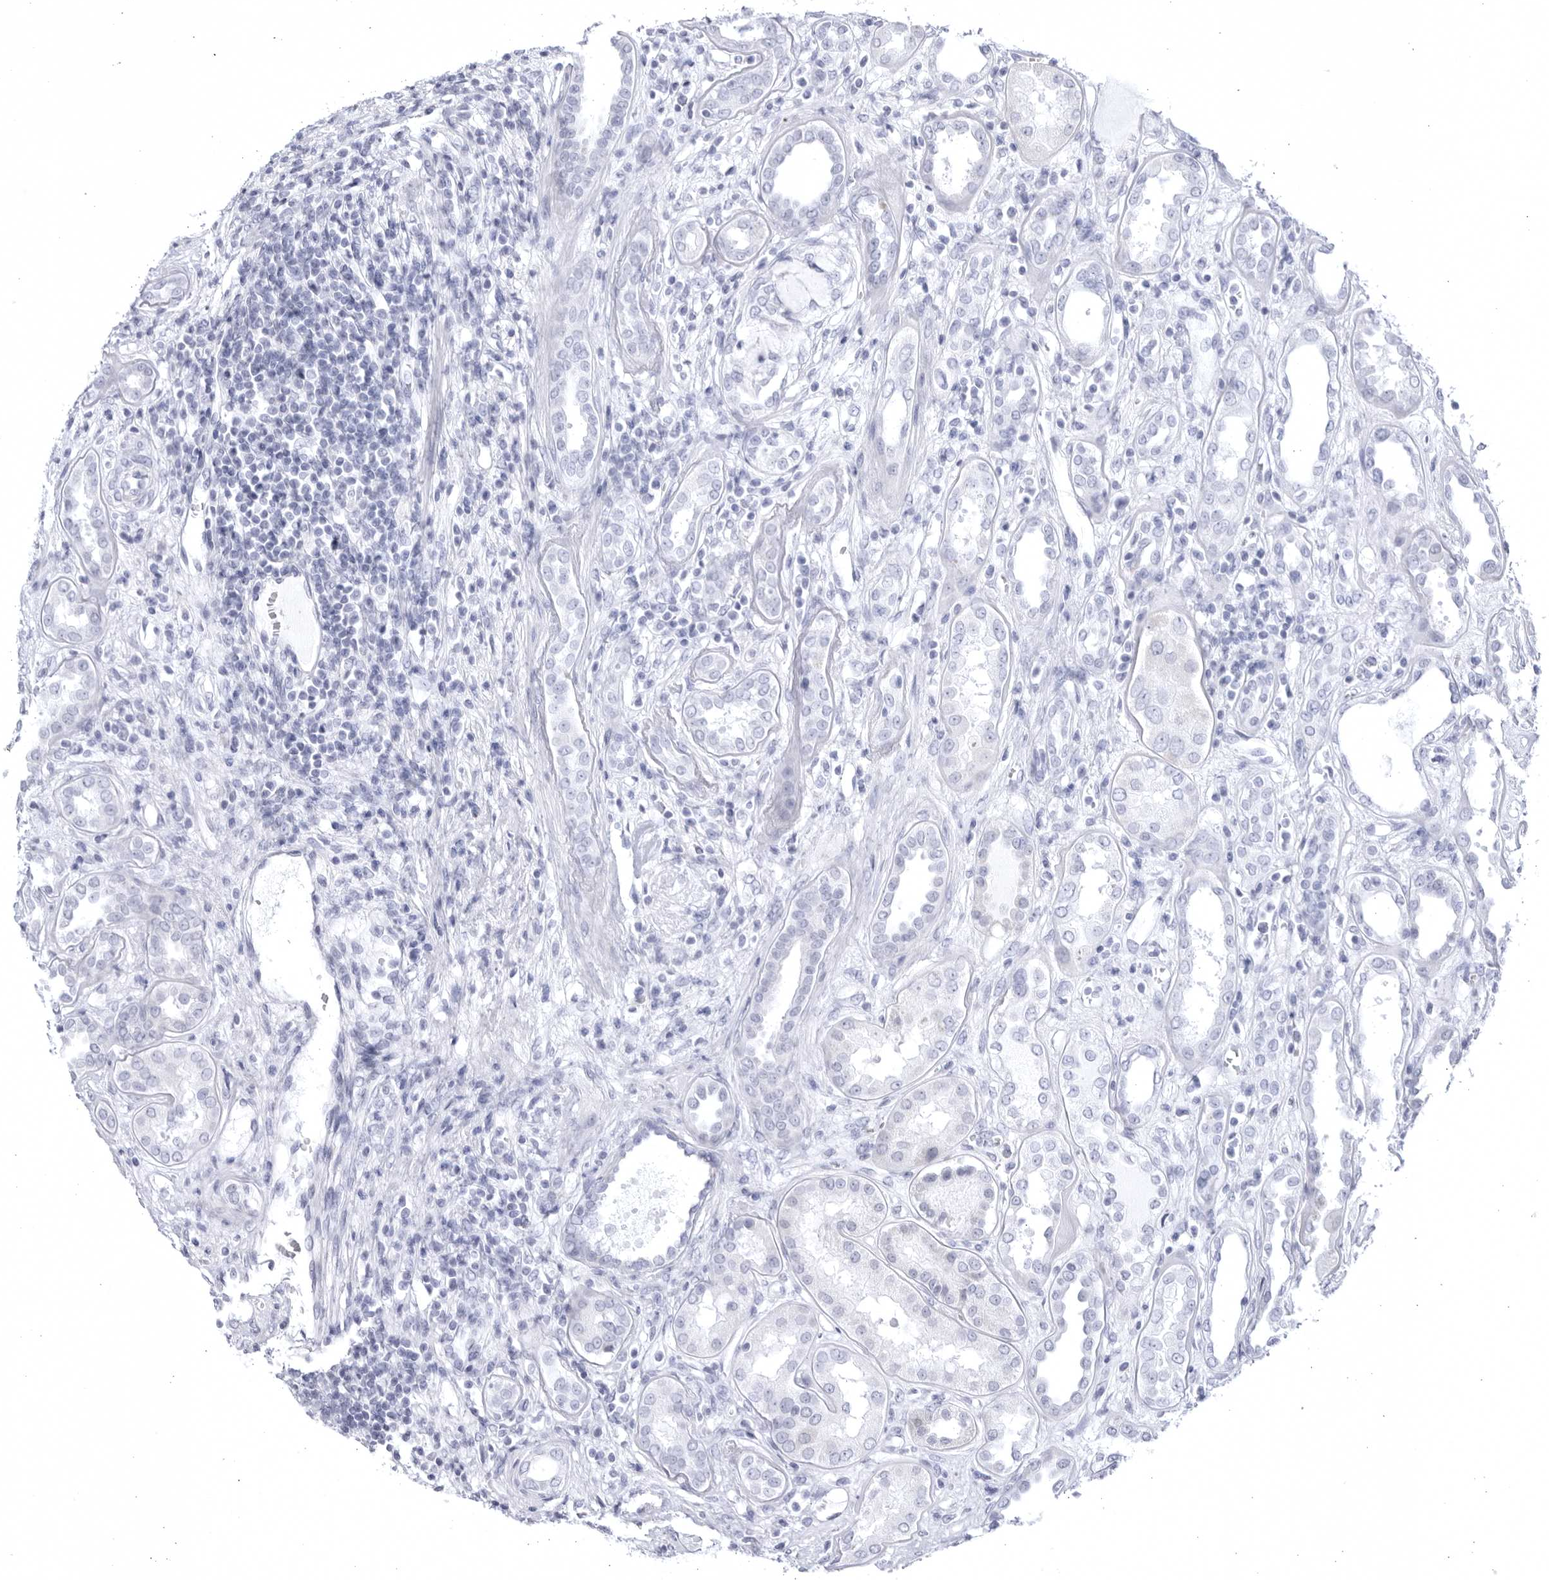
{"staining": {"intensity": "negative", "quantity": "none", "location": "none"}, "tissue": "kidney", "cell_type": "Cells in glomeruli", "image_type": "normal", "snomed": [{"axis": "morphology", "description": "Normal tissue, NOS"}, {"axis": "topography", "description": "Kidney"}], "caption": "A high-resolution image shows immunohistochemistry (IHC) staining of unremarkable kidney, which demonstrates no significant expression in cells in glomeruli. (Stains: DAB (3,3'-diaminobenzidine) immunohistochemistry with hematoxylin counter stain, Microscopy: brightfield microscopy at high magnification).", "gene": "CCDC181", "patient": {"sex": "male", "age": 59}}